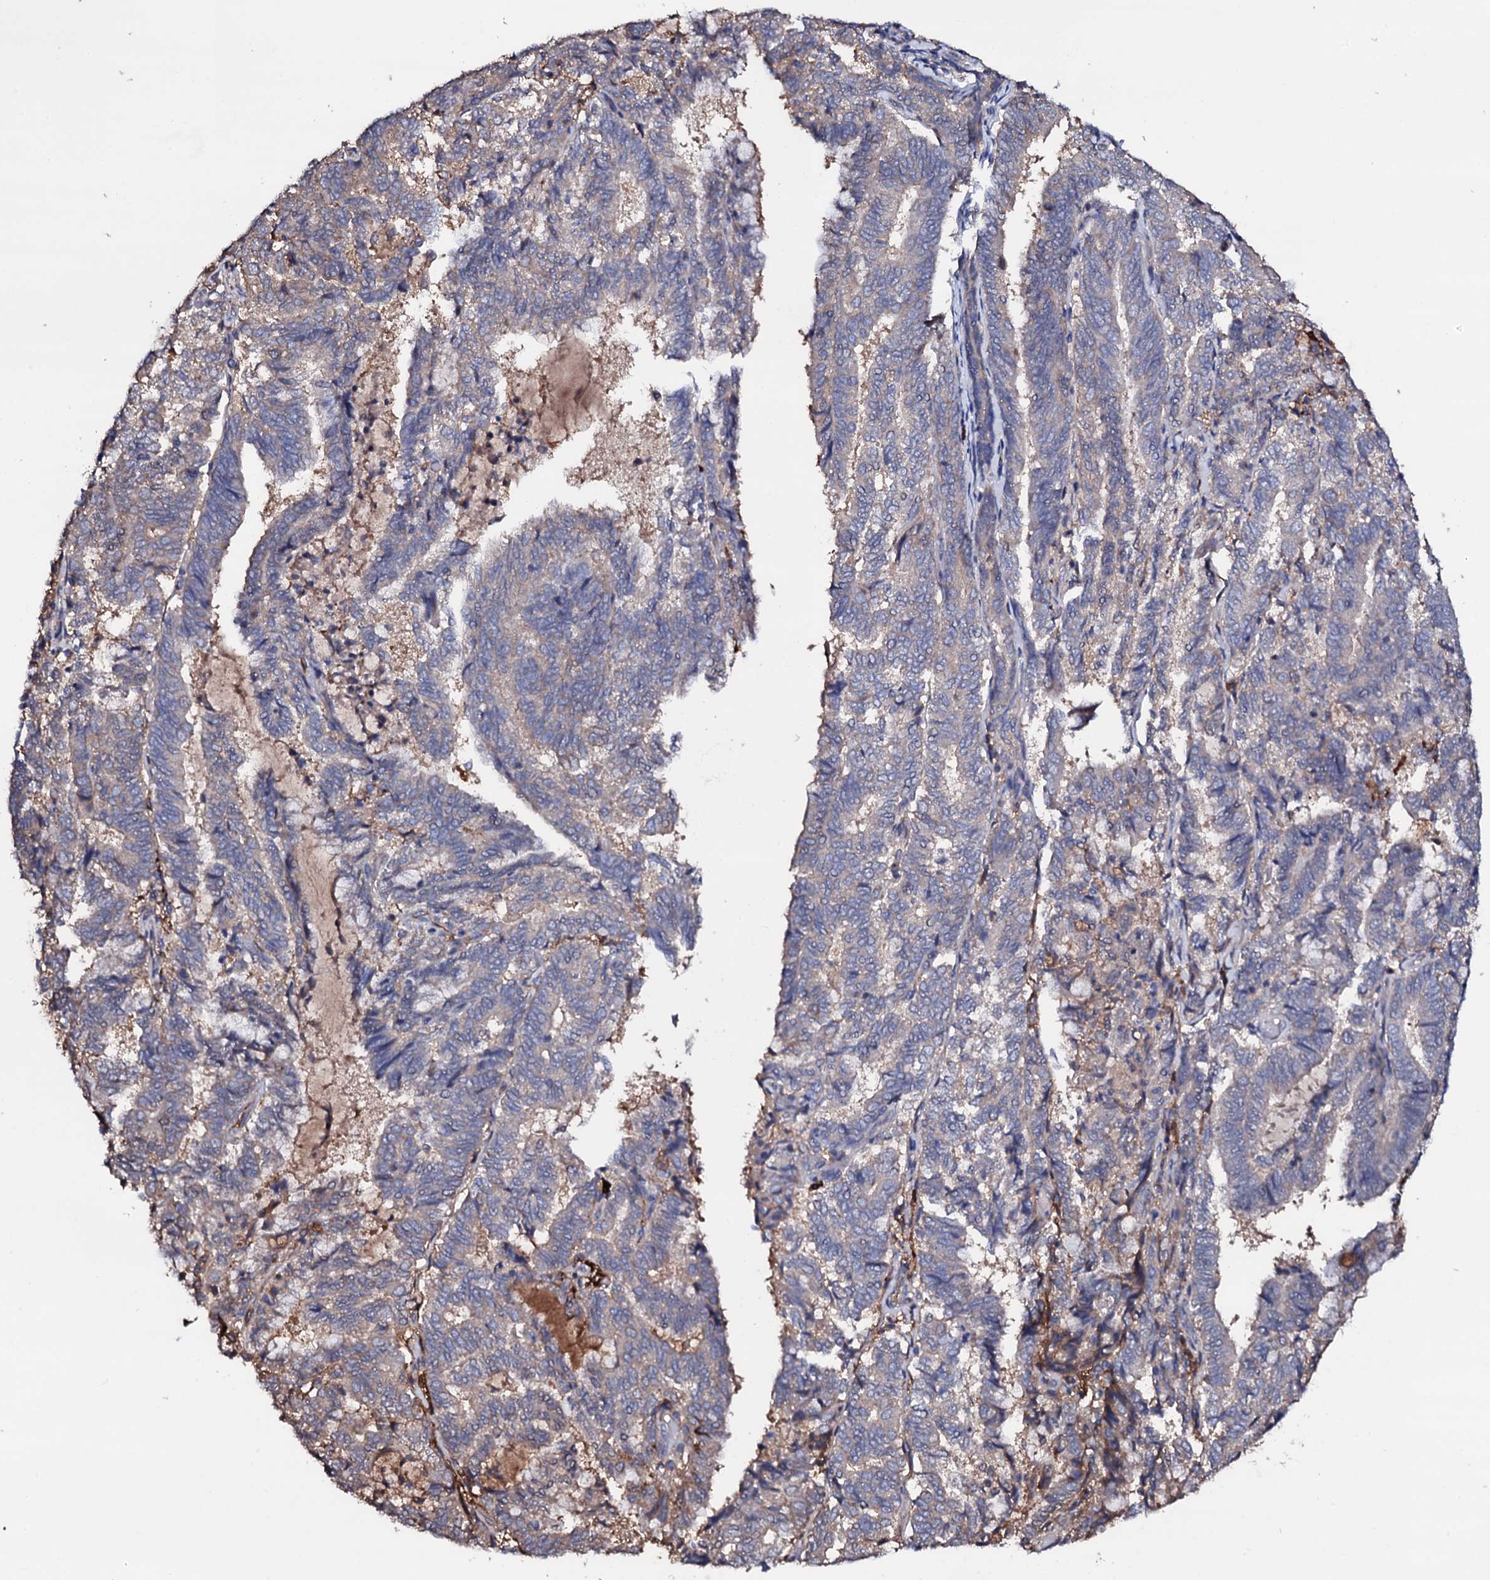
{"staining": {"intensity": "weak", "quantity": "<25%", "location": "cytoplasmic/membranous"}, "tissue": "endometrial cancer", "cell_type": "Tumor cells", "image_type": "cancer", "snomed": [{"axis": "morphology", "description": "Adenocarcinoma, NOS"}, {"axis": "topography", "description": "Endometrium"}], "caption": "There is no significant expression in tumor cells of endometrial adenocarcinoma.", "gene": "TCAF2", "patient": {"sex": "female", "age": 80}}